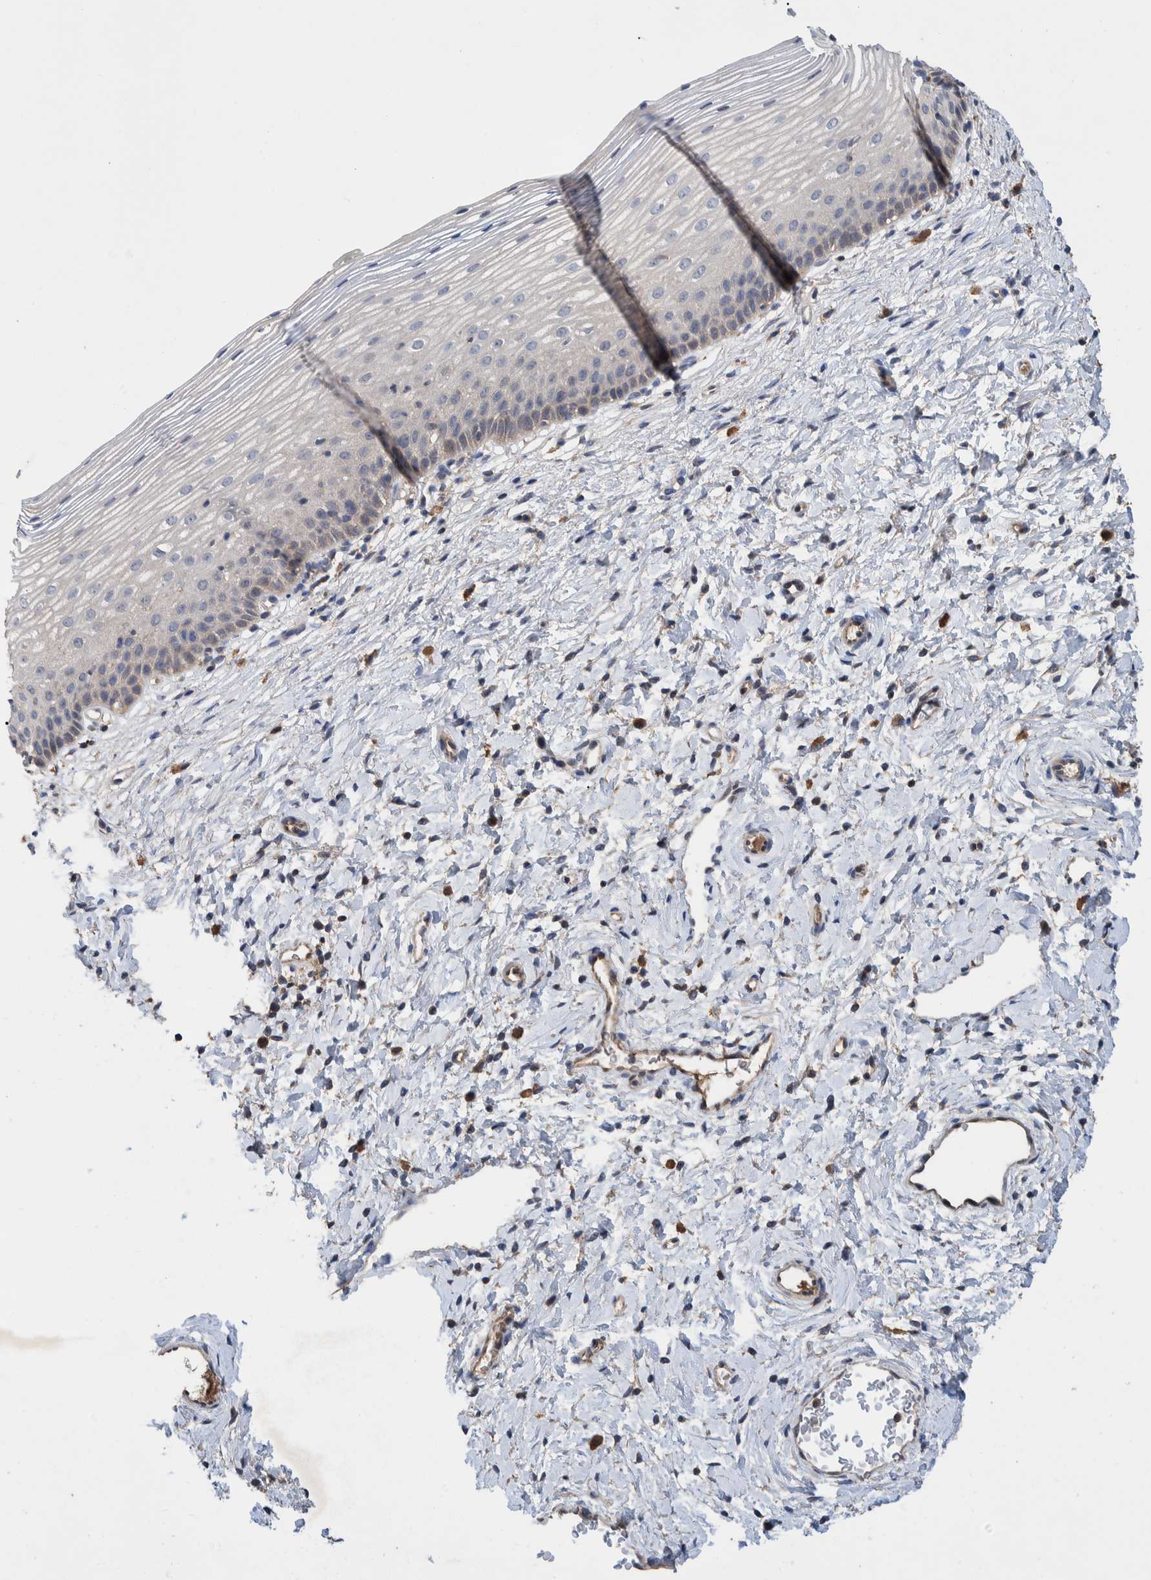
{"staining": {"intensity": "weak", "quantity": "<25%", "location": "cytoplasmic/membranous"}, "tissue": "cervix", "cell_type": "Glandular cells", "image_type": "normal", "snomed": [{"axis": "morphology", "description": "Normal tissue, NOS"}, {"axis": "topography", "description": "Cervix"}], "caption": "Immunohistochemistry of benign human cervix demonstrates no positivity in glandular cells.", "gene": "PLPBP", "patient": {"sex": "female", "age": 72}}